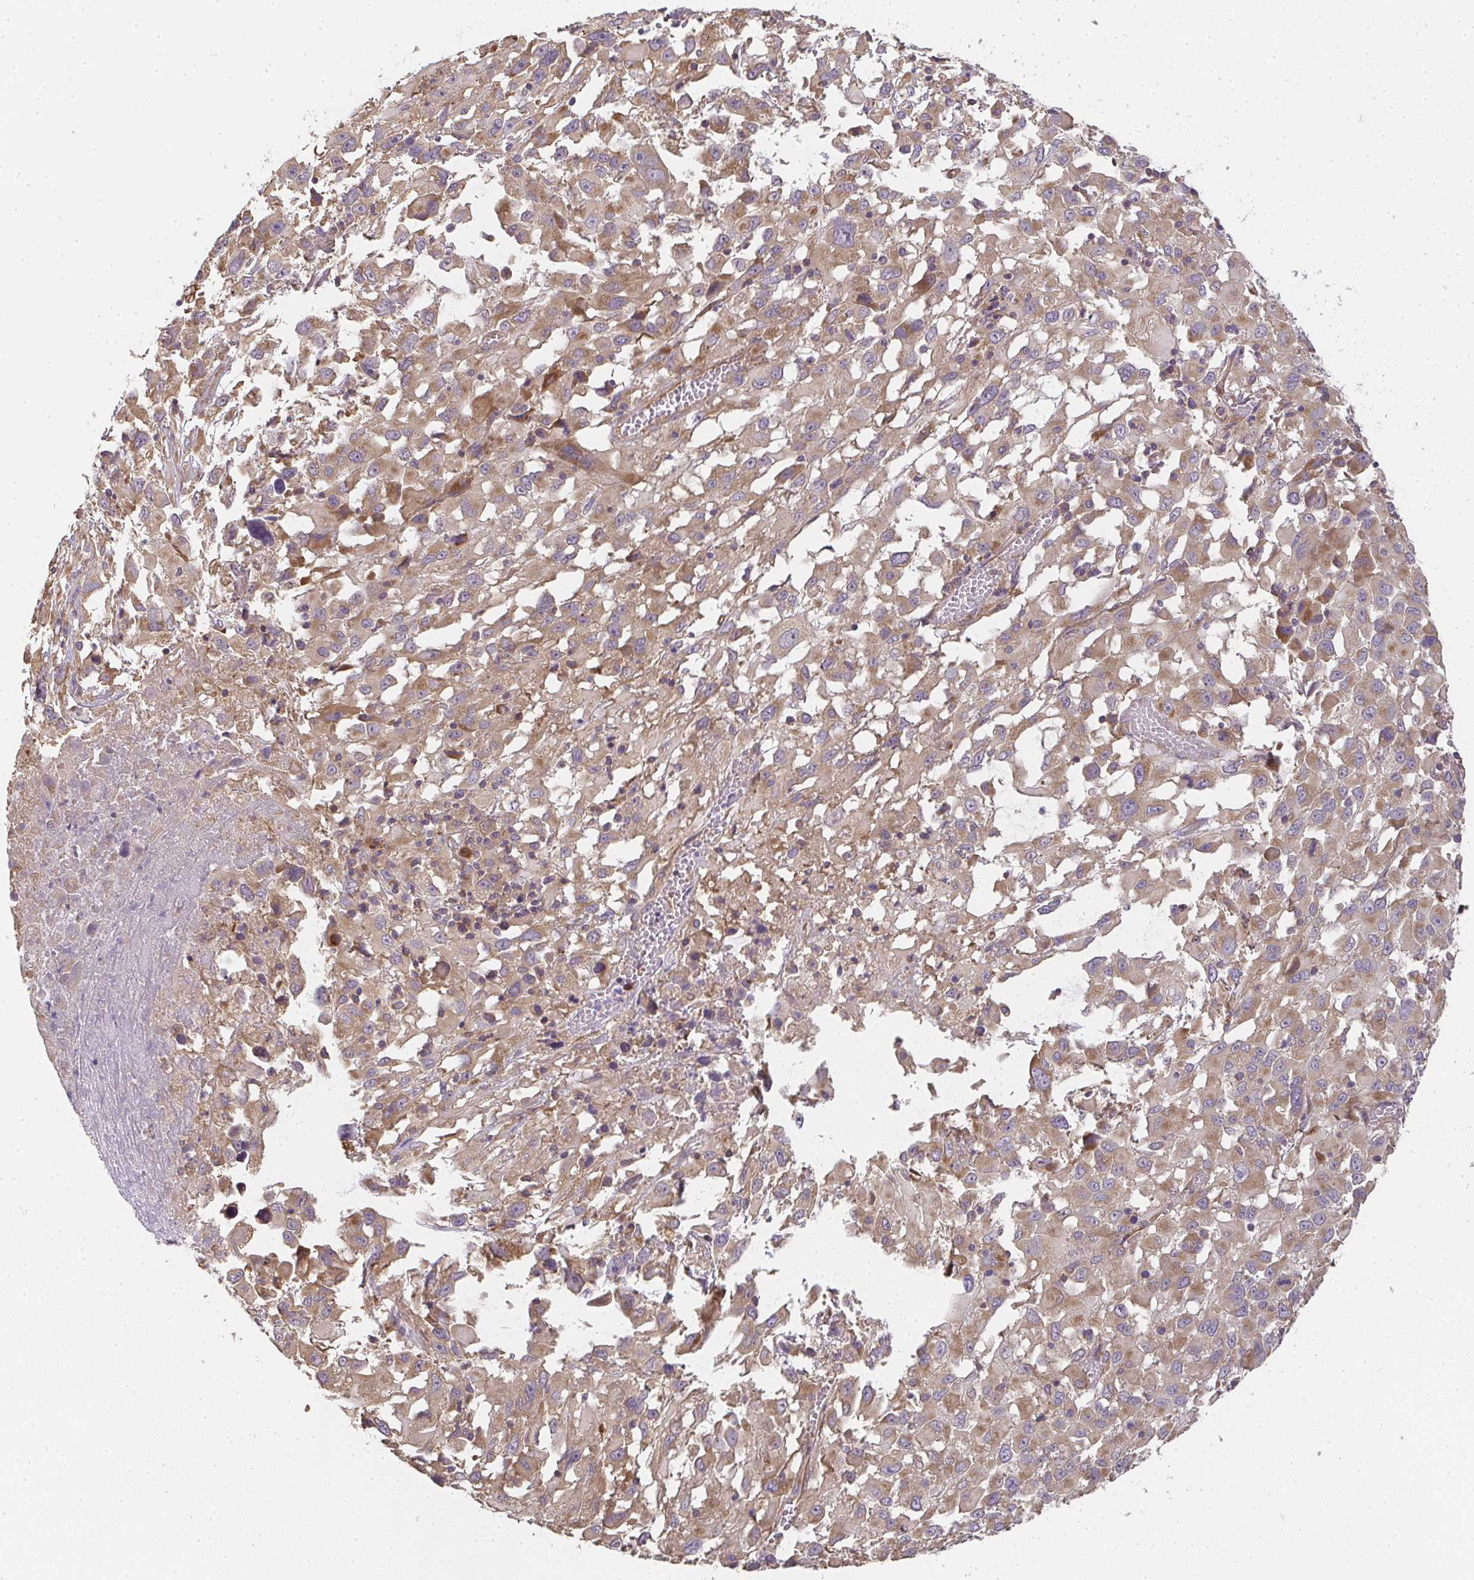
{"staining": {"intensity": "moderate", "quantity": ">75%", "location": "cytoplasmic/membranous"}, "tissue": "melanoma", "cell_type": "Tumor cells", "image_type": "cancer", "snomed": [{"axis": "morphology", "description": "Malignant melanoma, Metastatic site"}, {"axis": "topography", "description": "Soft tissue"}], "caption": "A micrograph of human malignant melanoma (metastatic site) stained for a protein shows moderate cytoplasmic/membranous brown staining in tumor cells.", "gene": "SLC35B3", "patient": {"sex": "male", "age": 50}}